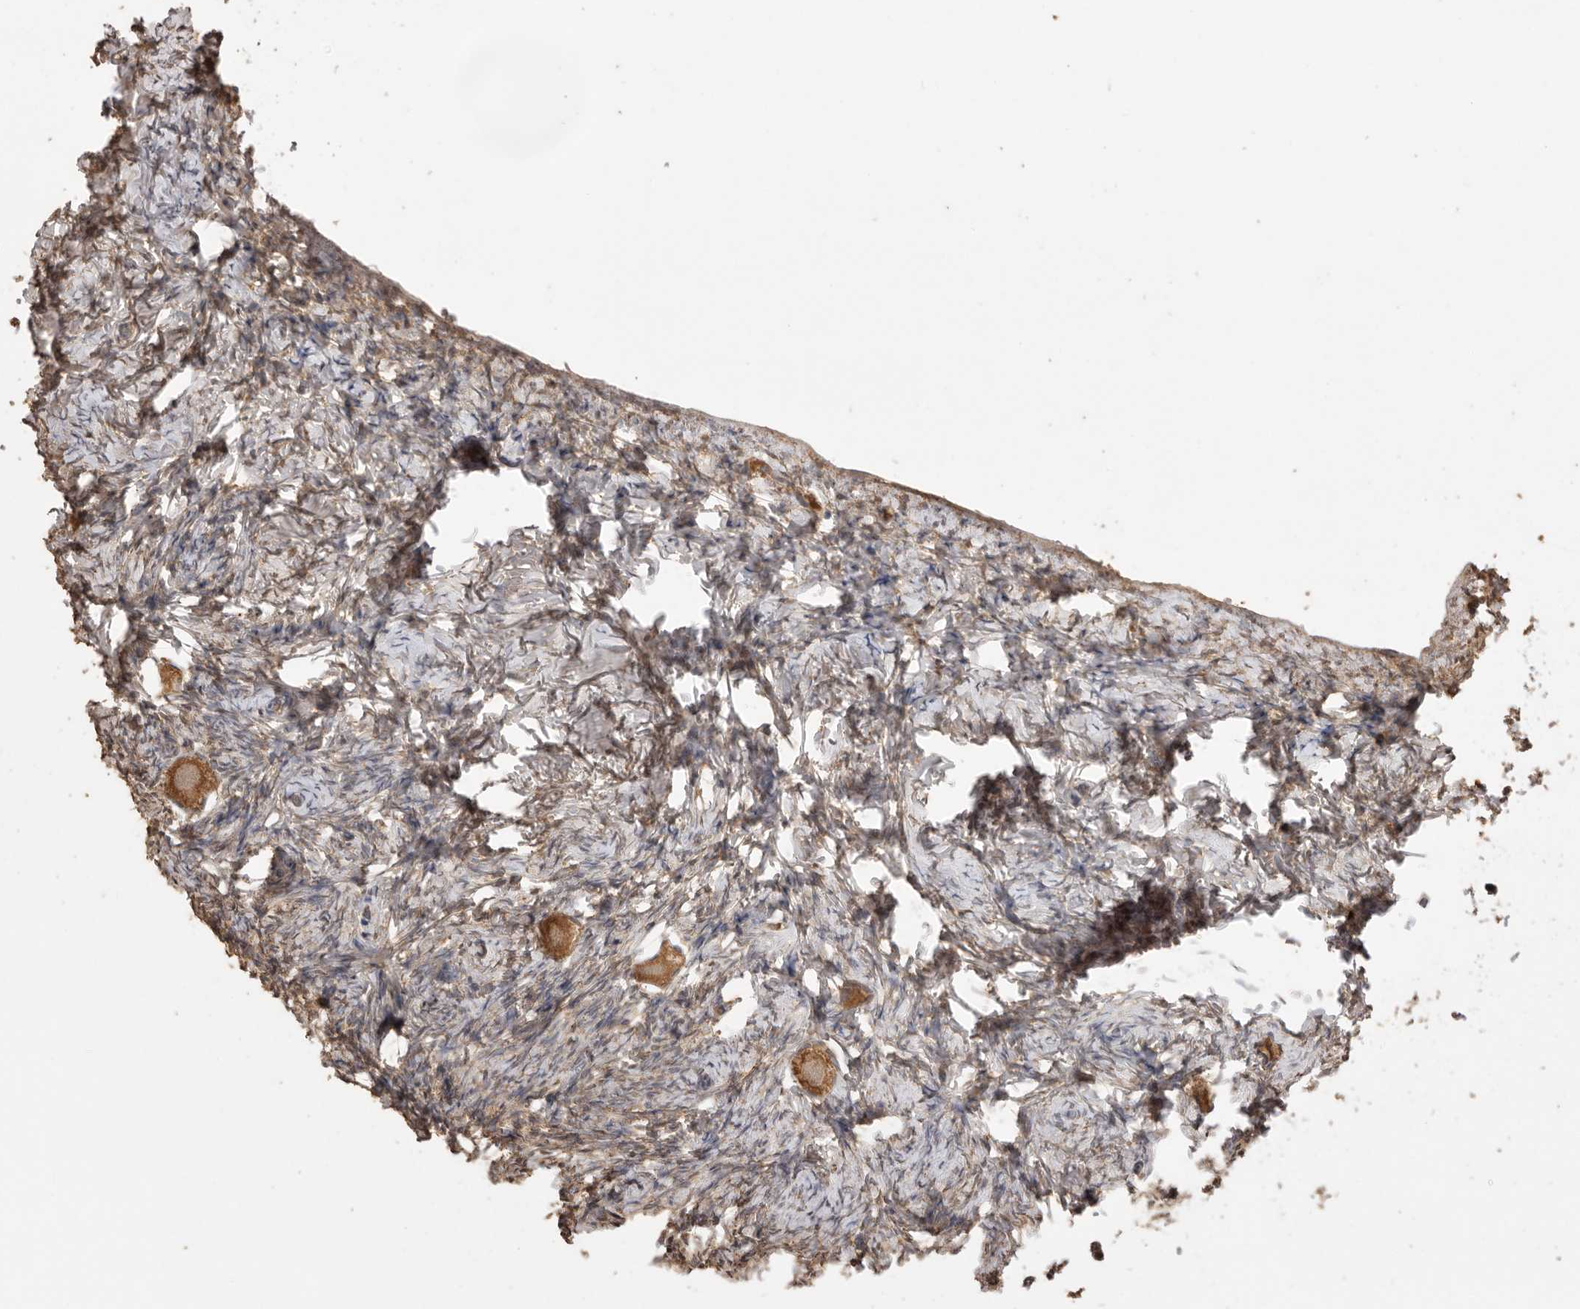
{"staining": {"intensity": "strong", "quantity": ">75%", "location": "cytoplasmic/membranous"}, "tissue": "ovary", "cell_type": "Follicle cells", "image_type": "normal", "snomed": [{"axis": "morphology", "description": "Normal tissue, NOS"}, {"axis": "topography", "description": "Ovary"}], "caption": "An immunohistochemistry micrograph of normal tissue is shown. Protein staining in brown labels strong cytoplasmic/membranous positivity in ovary within follicle cells. Nuclei are stained in blue.", "gene": "JAG2", "patient": {"sex": "female", "age": 27}}